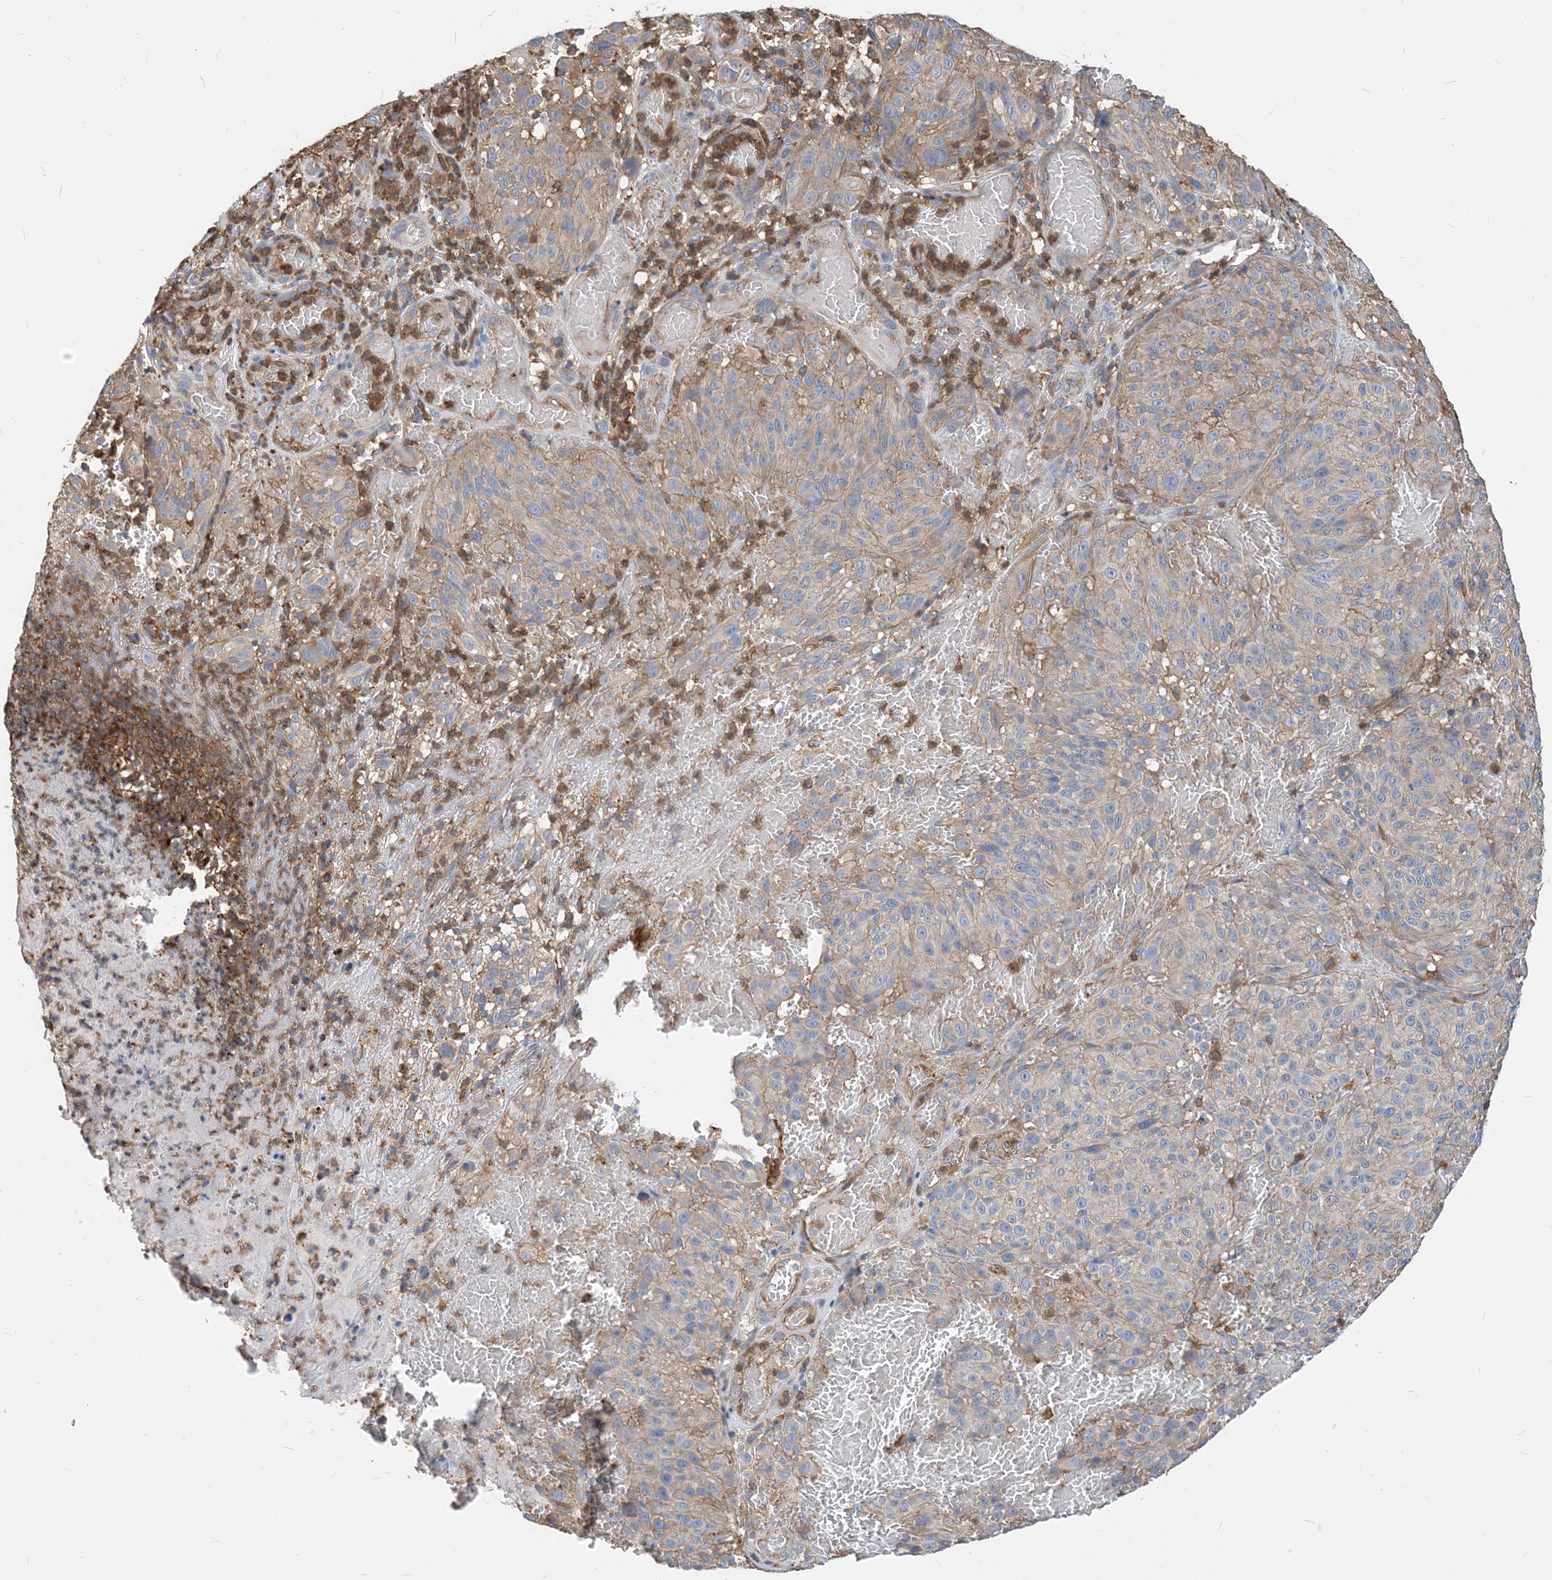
{"staining": {"intensity": "weak", "quantity": "<25%", "location": "cytoplasmic/membranous"}, "tissue": "melanoma", "cell_type": "Tumor cells", "image_type": "cancer", "snomed": [{"axis": "morphology", "description": "Malignant melanoma, NOS"}, {"axis": "topography", "description": "Skin"}], "caption": "High magnification brightfield microscopy of malignant melanoma stained with DAB (3,3'-diaminobenzidine) (brown) and counterstained with hematoxylin (blue): tumor cells show no significant staining.", "gene": "PARVG", "patient": {"sex": "male", "age": 83}}